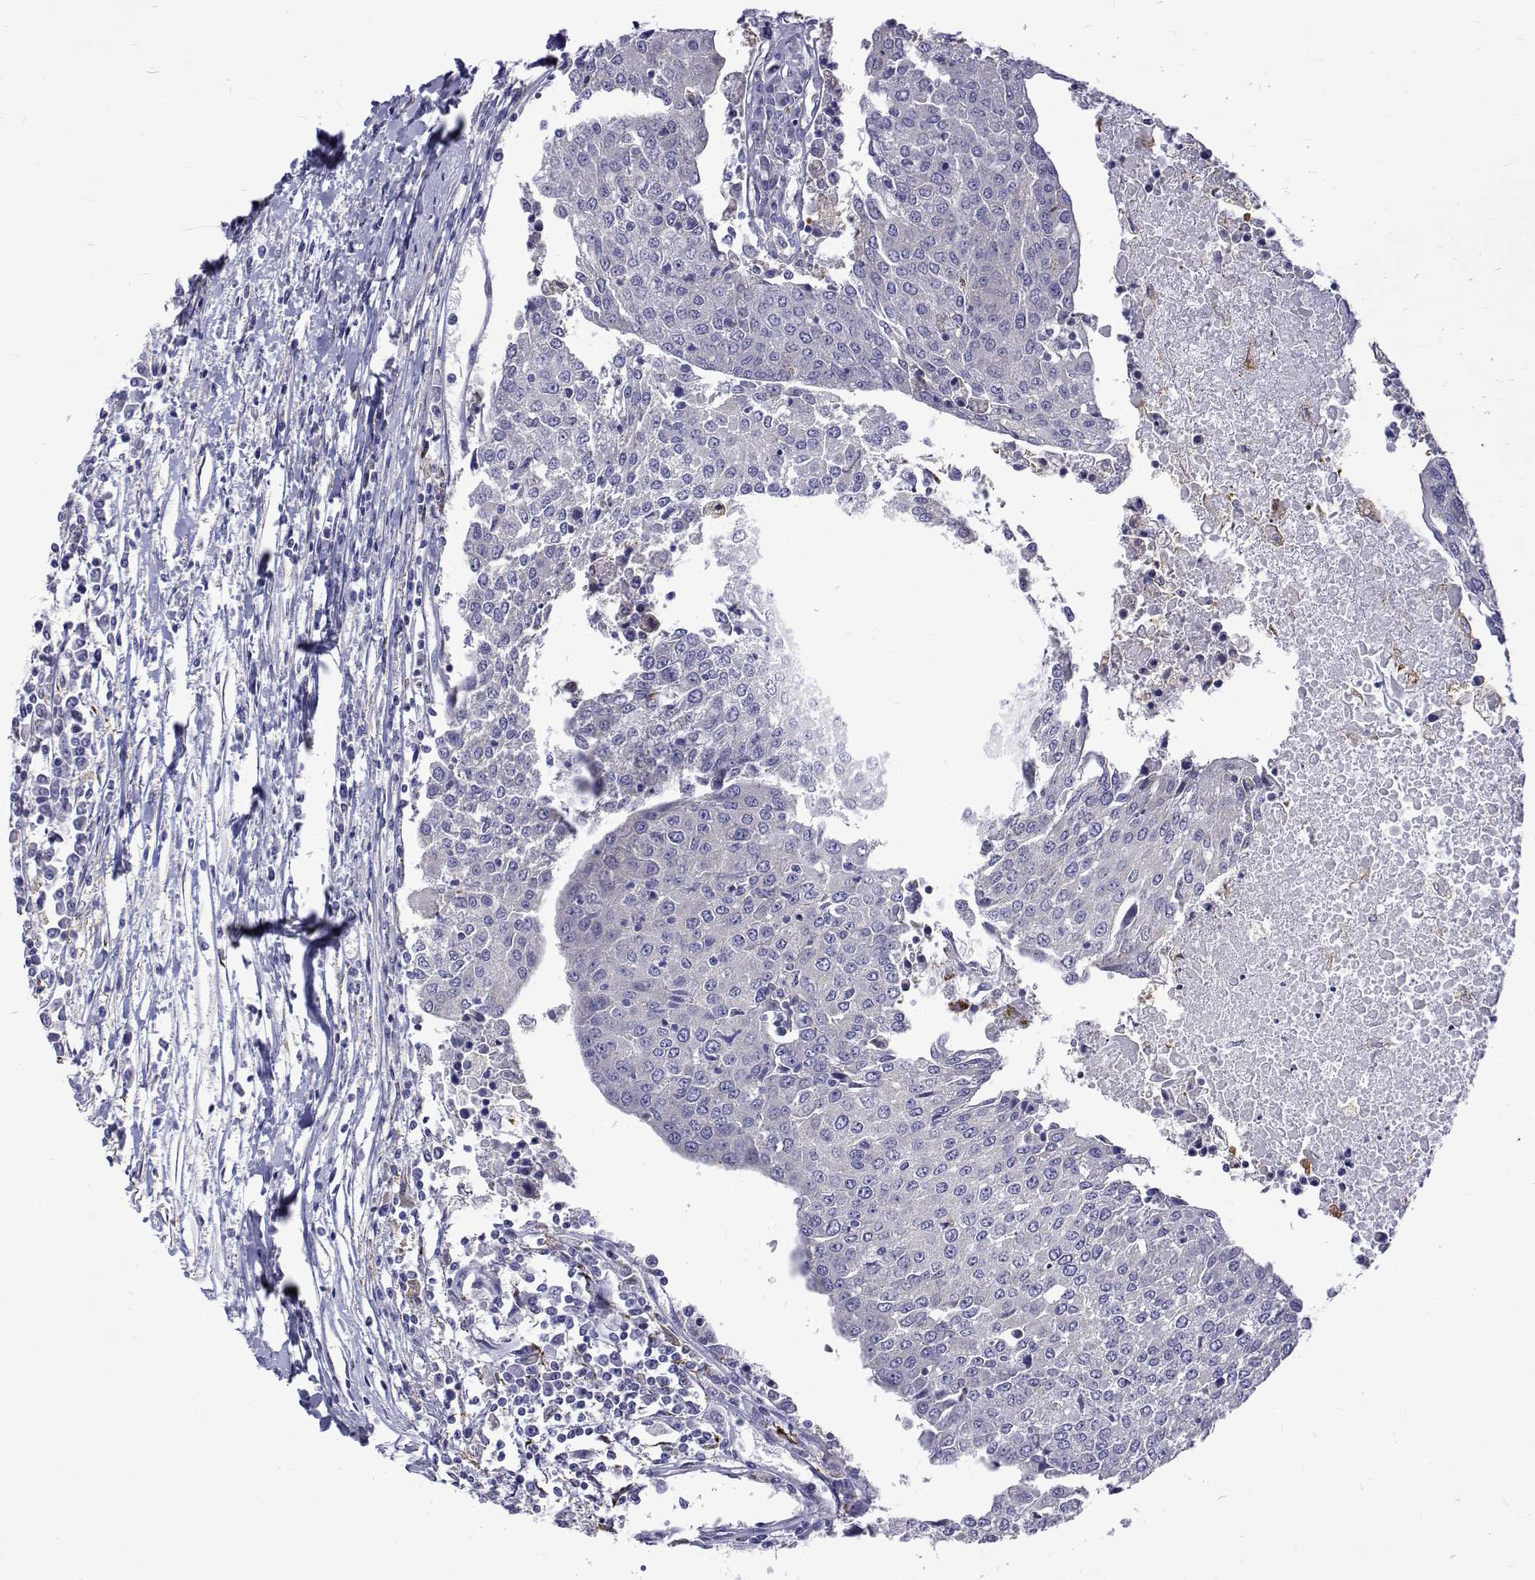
{"staining": {"intensity": "negative", "quantity": "none", "location": "none"}, "tissue": "urothelial cancer", "cell_type": "Tumor cells", "image_type": "cancer", "snomed": [{"axis": "morphology", "description": "Urothelial carcinoma, High grade"}, {"axis": "topography", "description": "Urinary bladder"}], "caption": "Histopathology image shows no protein staining in tumor cells of urothelial carcinoma (high-grade) tissue. Brightfield microscopy of IHC stained with DAB (brown) and hematoxylin (blue), captured at high magnification.", "gene": "PADI1", "patient": {"sex": "female", "age": 85}}